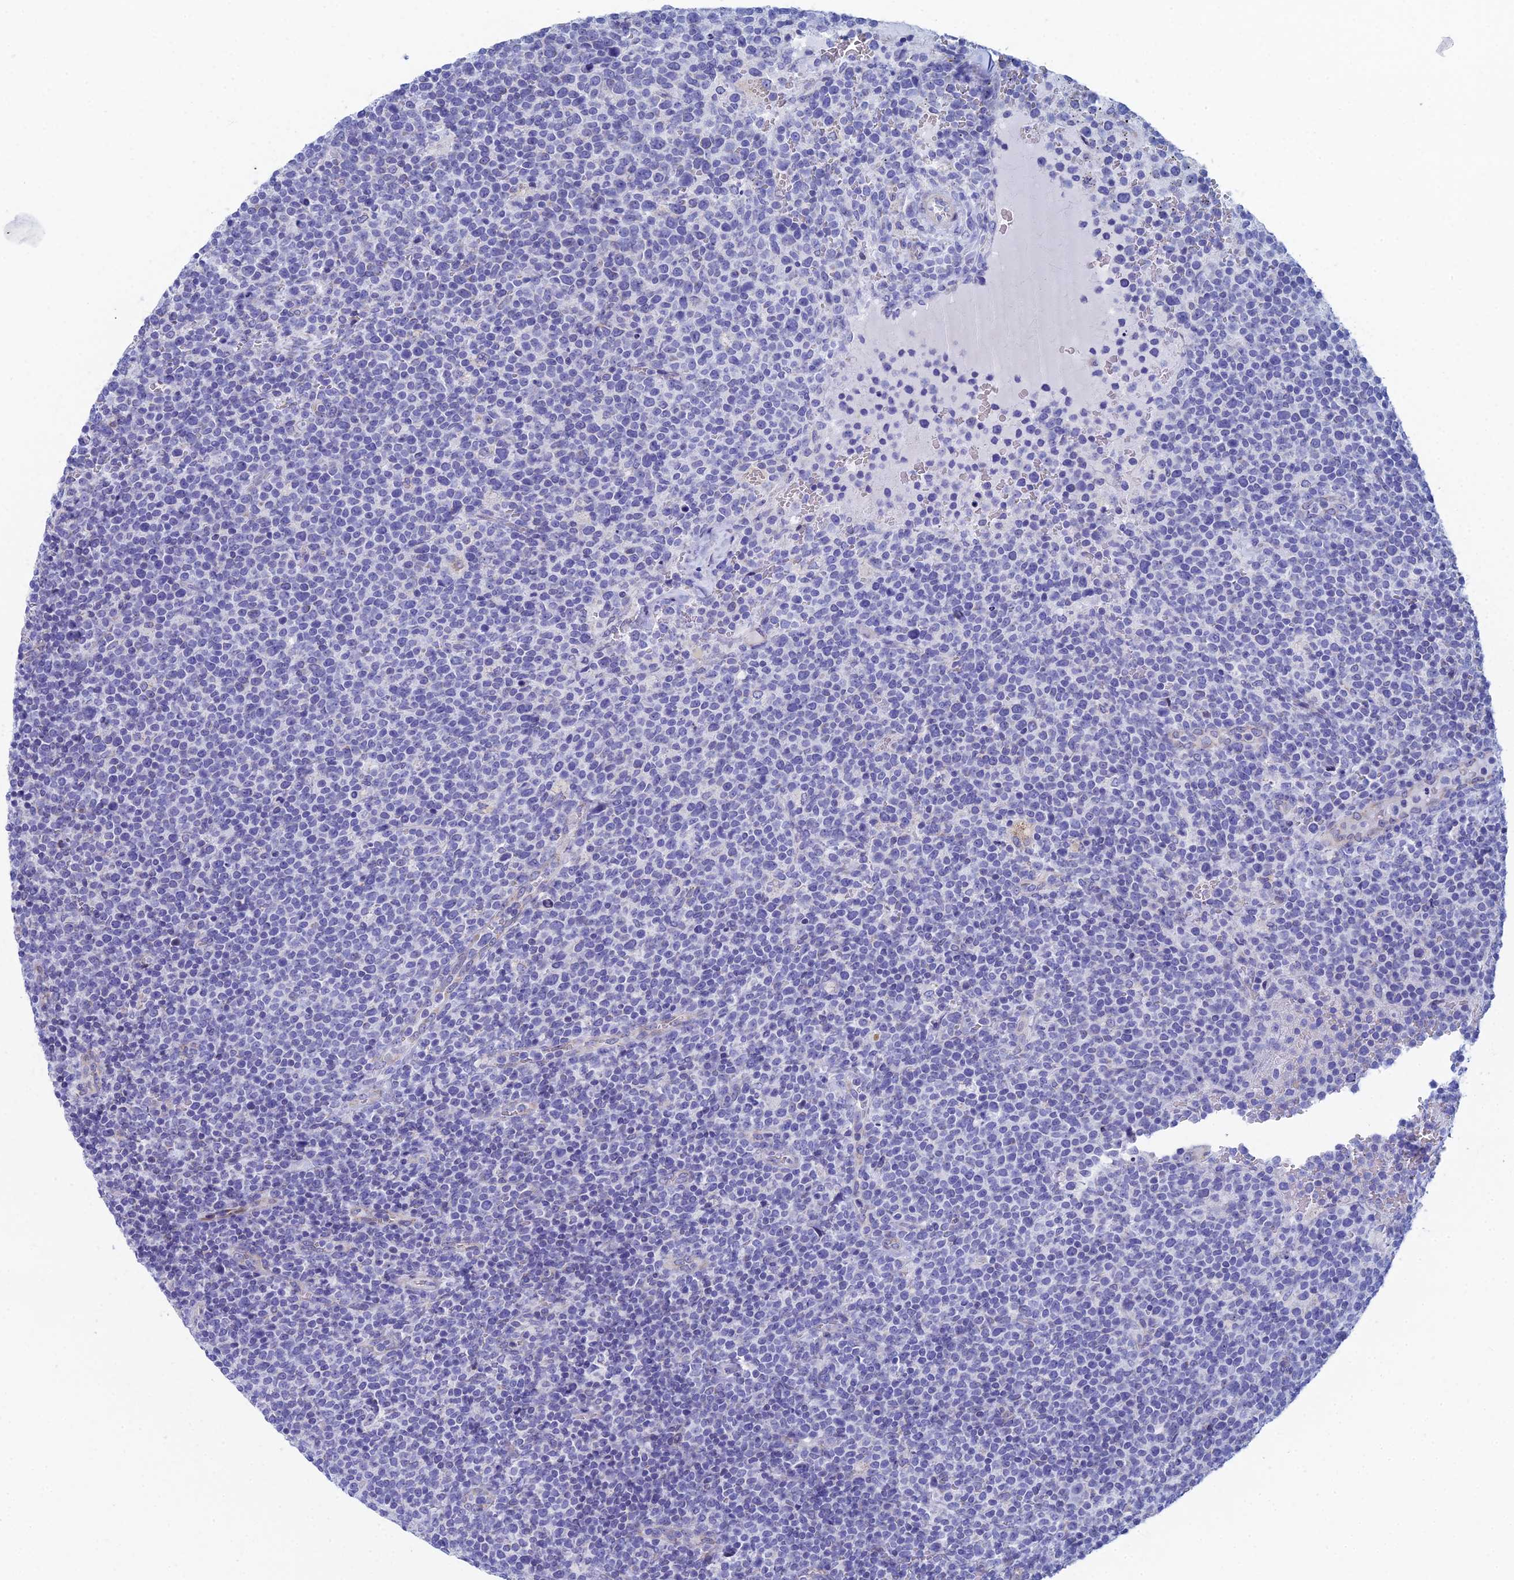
{"staining": {"intensity": "negative", "quantity": "none", "location": "none"}, "tissue": "lymphoma", "cell_type": "Tumor cells", "image_type": "cancer", "snomed": [{"axis": "morphology", "description": "Malignant lymphoma, non-Hodgkin's type, High grade"}, {"axis": "topography", "description": "Lymph node"}], "caption": "The photomicrograph shows no significant expression in tumor cells of malignant lymphoma, non-Hodgkin's type (high-grade).", "gene": "CFAP210", "patient": {"sex": "male", "age": 61}}